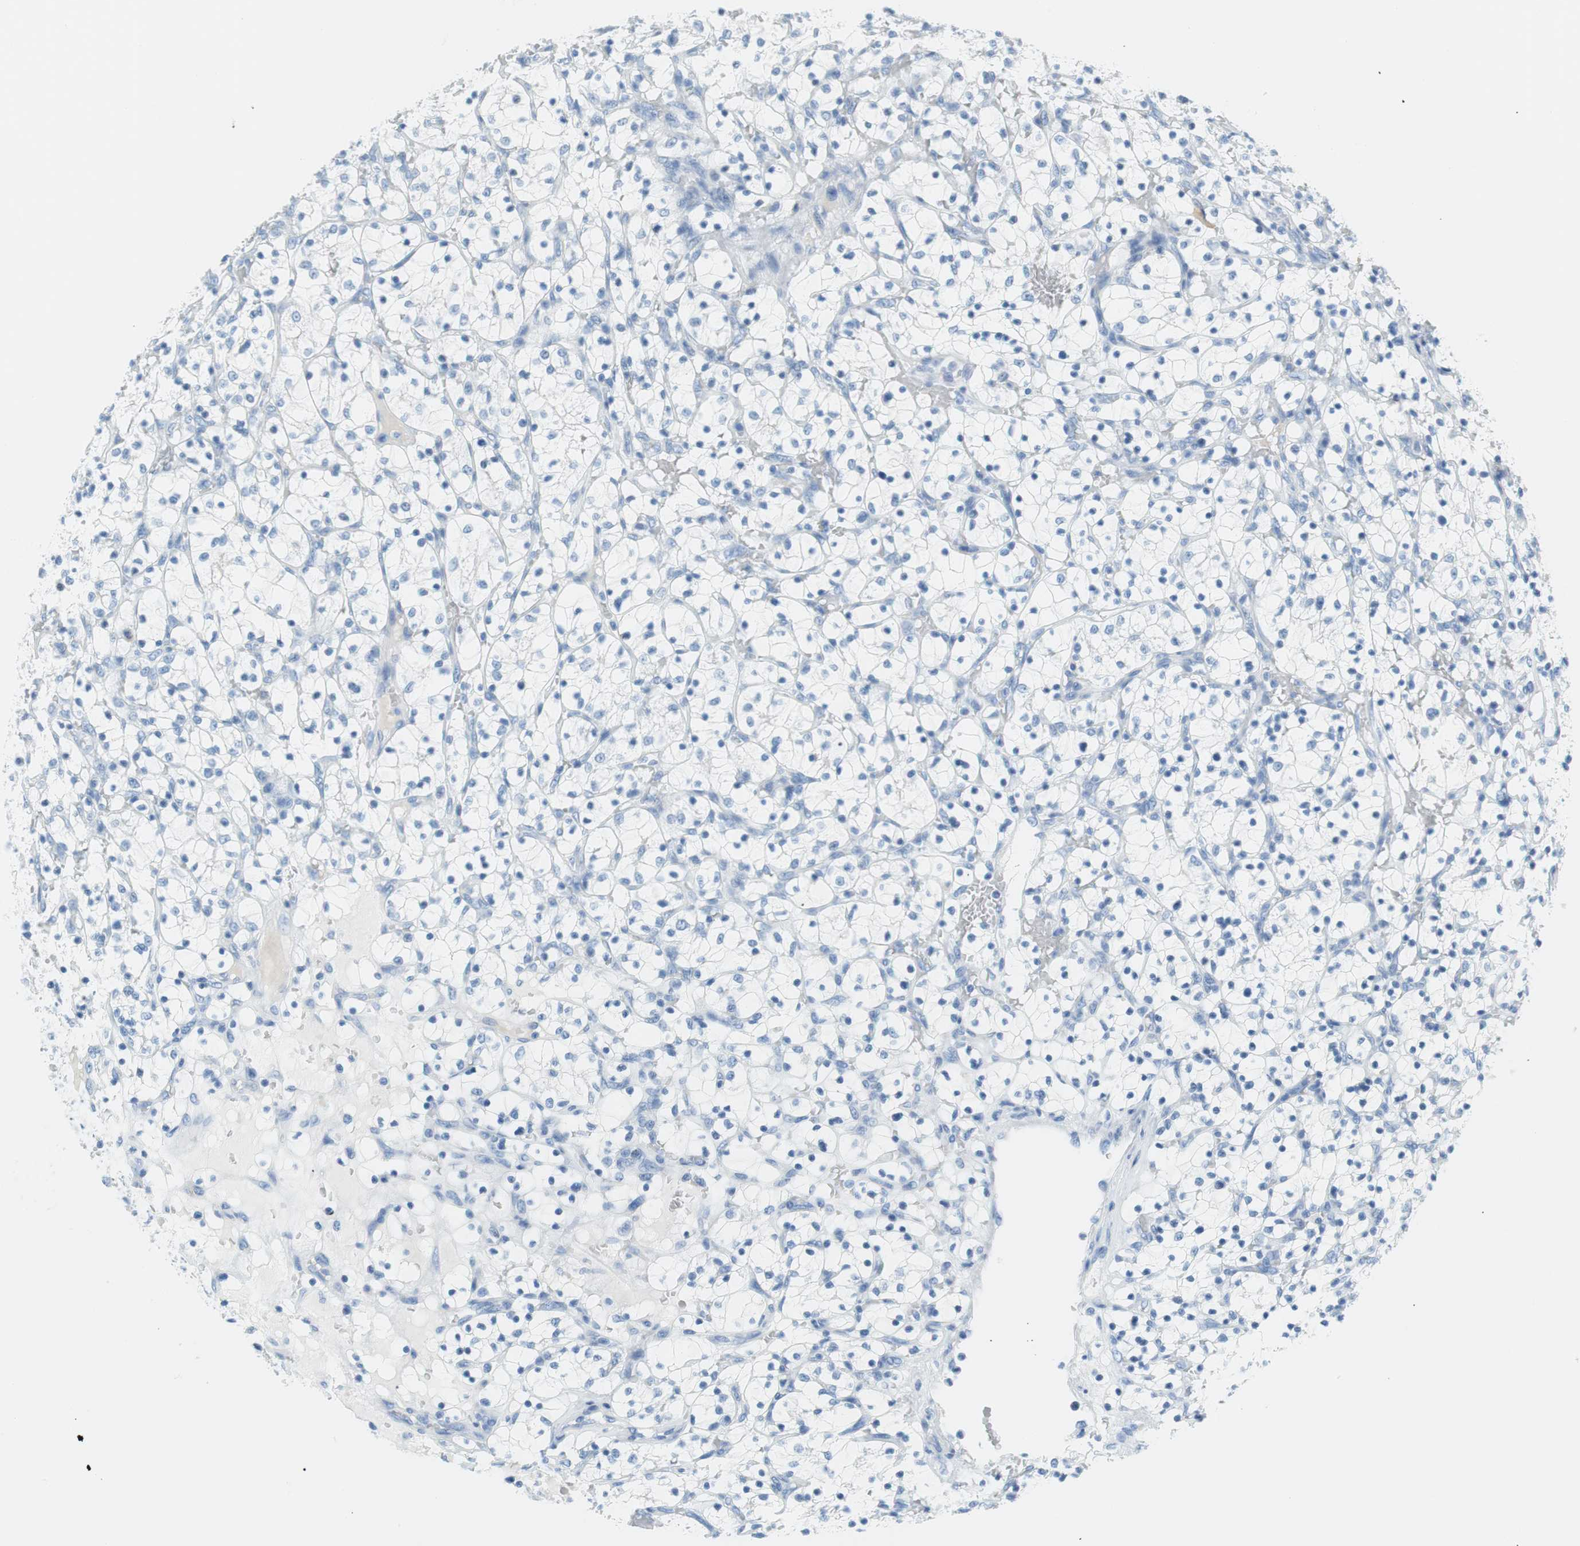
{"staining": {"intensity": "negative", "quantity": "none", "location": "none"}, "tissue": "renal cancer", "cell_type": "Tumor cells", "image_type": "cancer", "snomed": [{"axis": "morphology", "description": "Adenocarcinoma, NOS"}, {"axis": "topography", "description": "Kidney"}], "caption": "This is a photomicrograph of immunohistochemistry staining of adenocarcinoma (renal), which shows no expression in tumor cells.", "gene": "MYH1", "patient": {"sex": "female", "age": 69}}